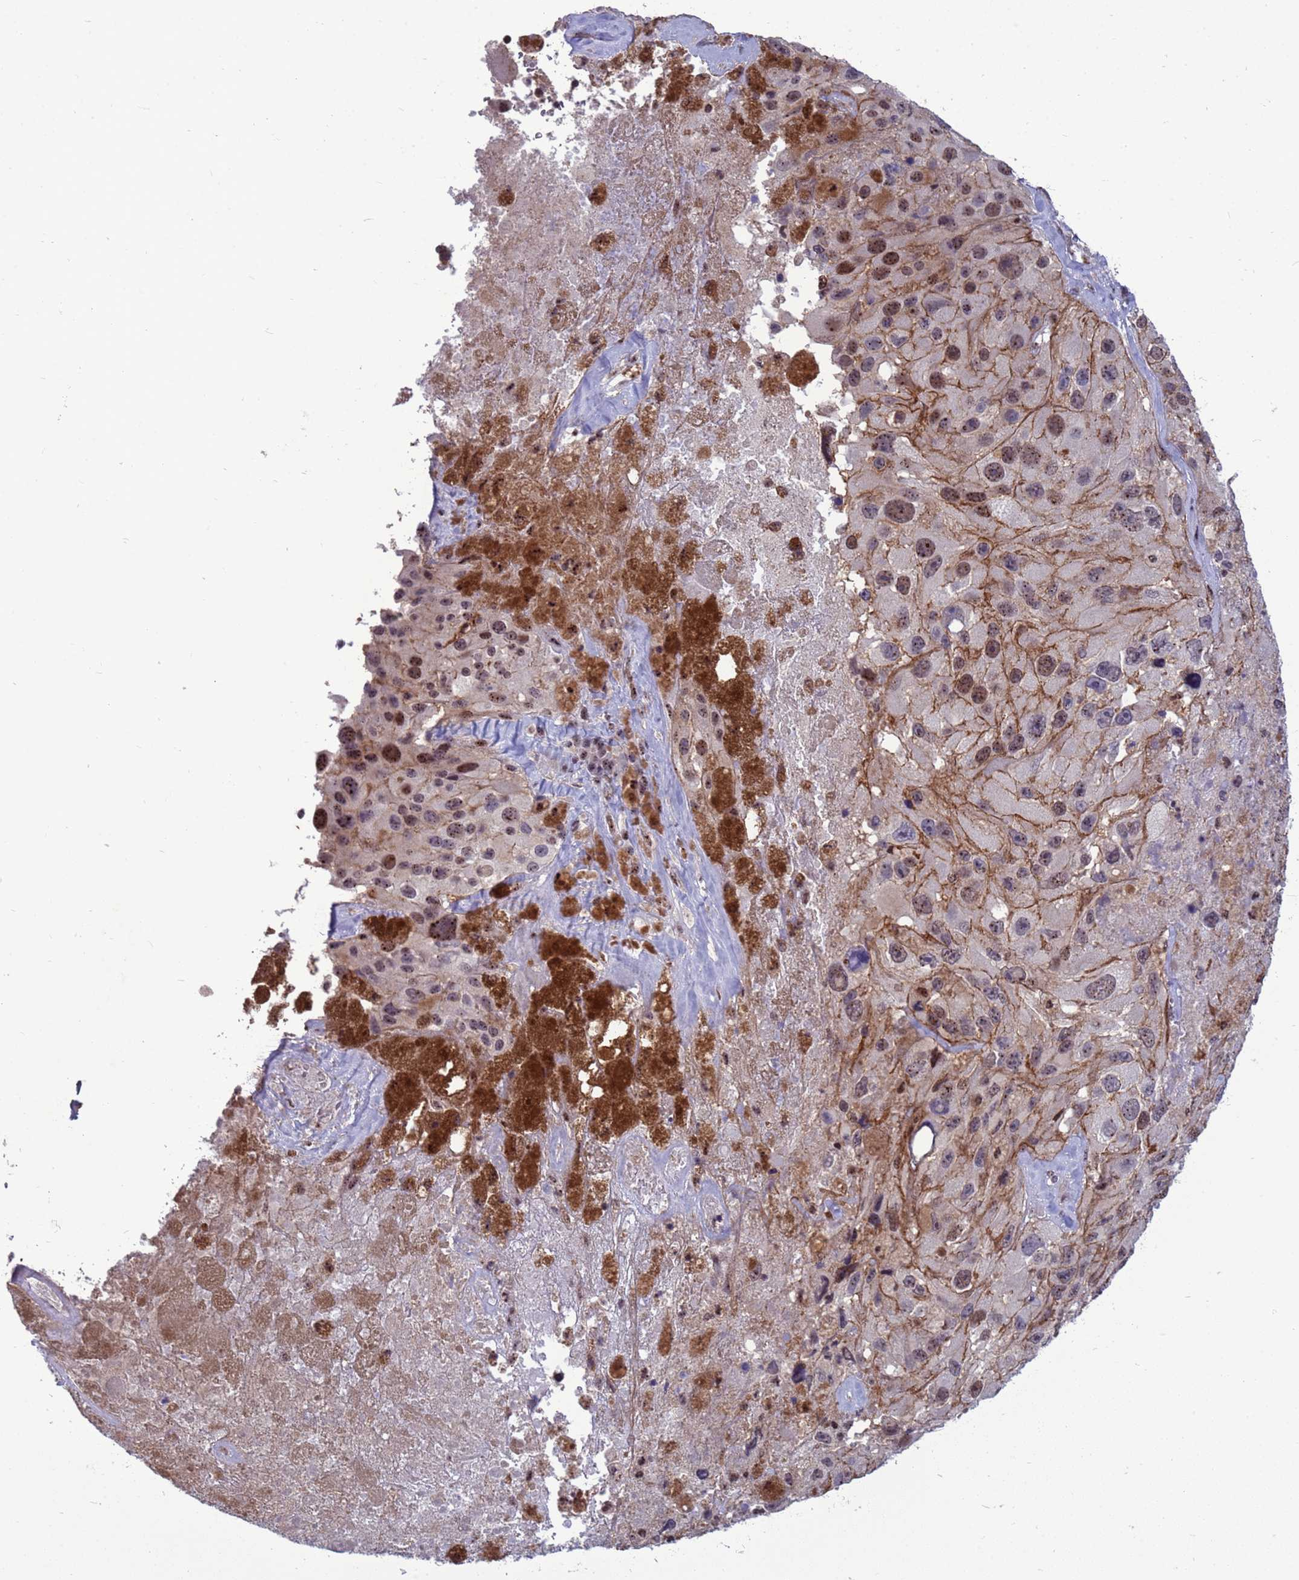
{"staining": {"intensity": "moderate", "quantity": ">75%", "location": "cytoplasmic/membranous,nuclear"}, "tissue": "melanoma", "cell_type": "Tumor cells", "image_type": "cancer", "snomed": [{"axis": "morphology", "description": "Malignant melanoma, Metastatic site"}, {"axis": "topography", "description": "Lymph node"}], "caption": "Immunohistochemical staining of human melanoma exhibits moderate cytoplasmic/membranous and nuclear protein expression in approximately >75% of tumor cells. The staining is performed using DAB (3,3'-diaminobenzidine) brown chromogen to label protein expression. The nuclei are counter-stained blue using hematoxylin.", "gene": "NSL1", "patient": {"sex": "male", "age": 62}}